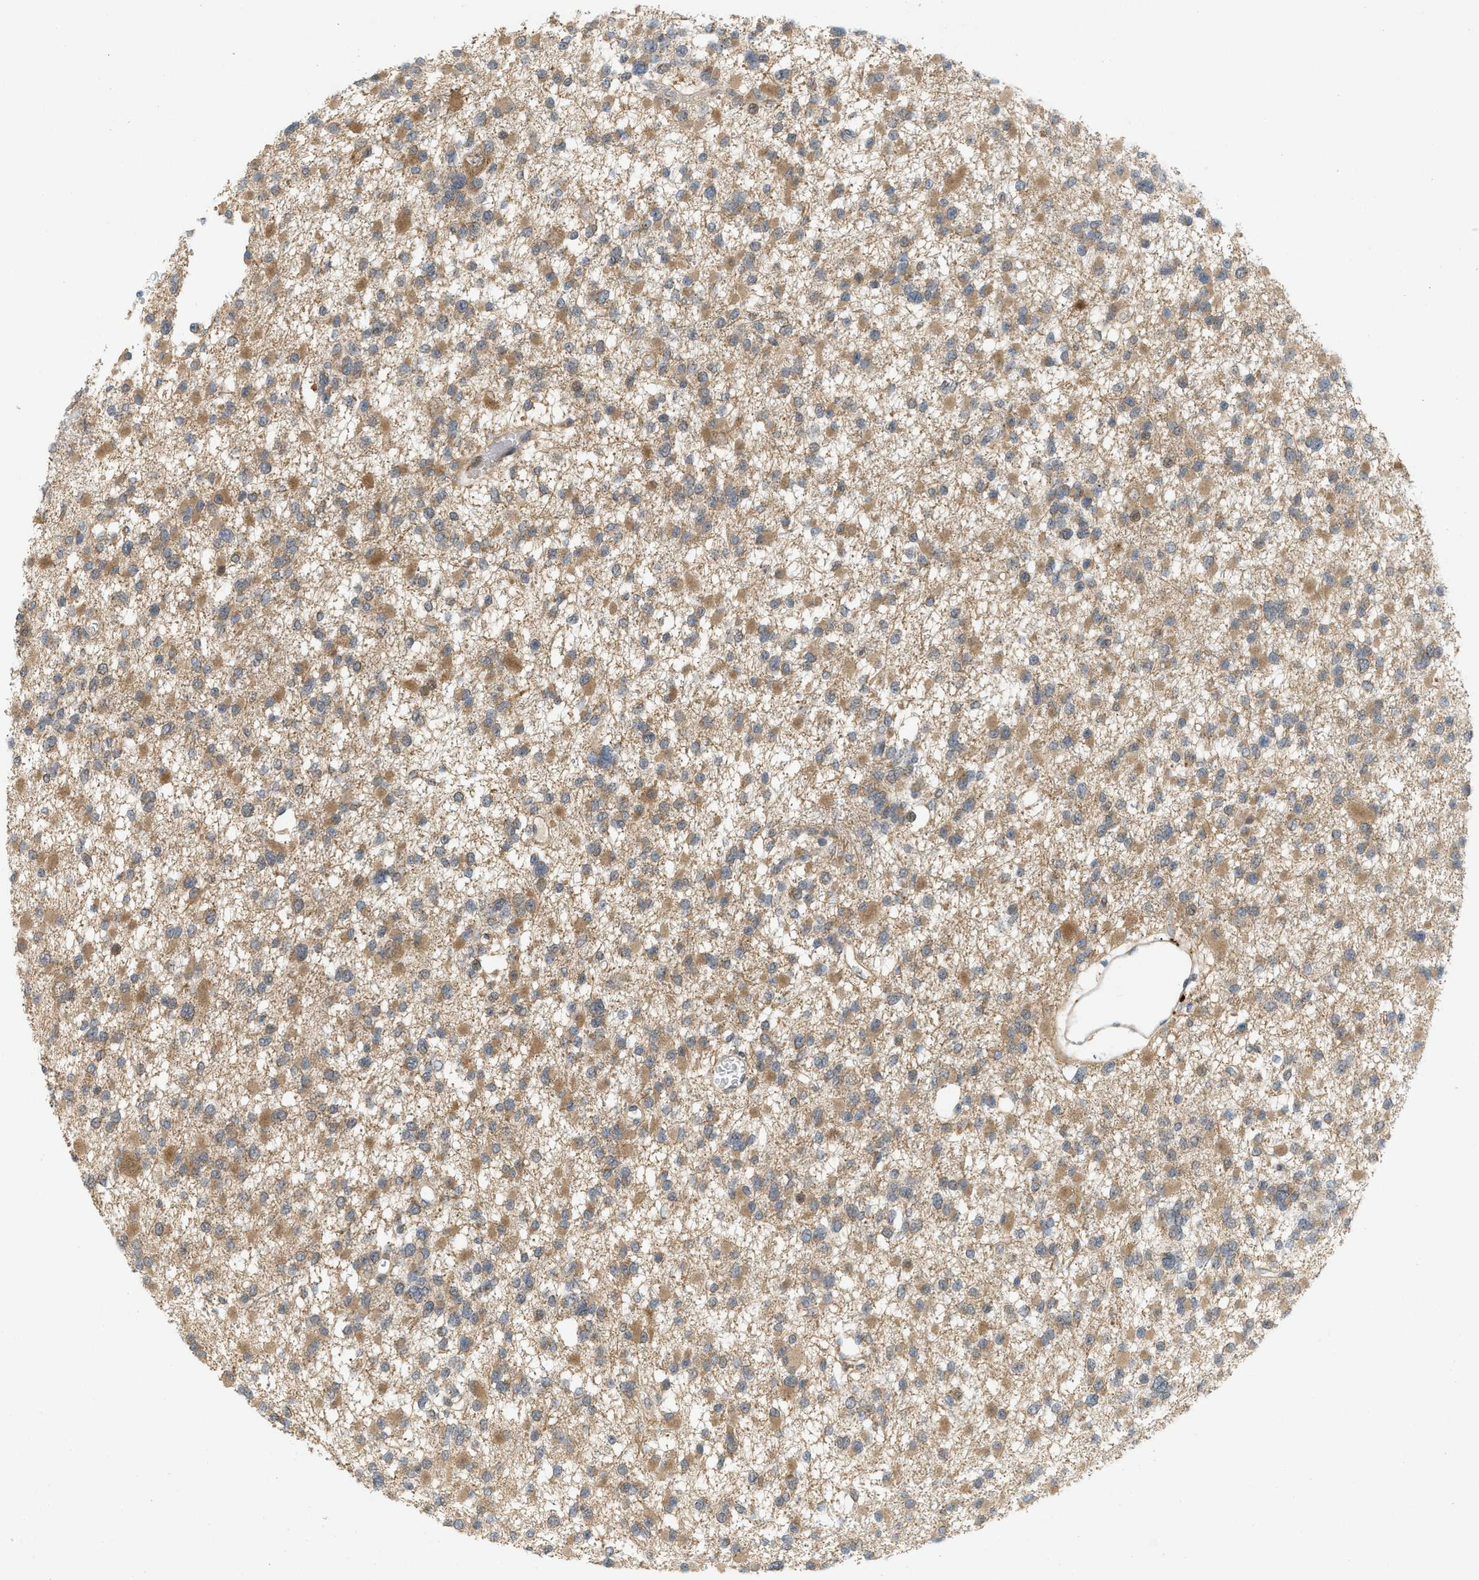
{"staining": {"intensity": "moderate", "quantity": "<25%", "location": "cytoplasmic/membranous"}, "tissue": "glioma", "cell_type": "Tumor cells", "image_type": "cancer", "snomed": [{"axis": "morphology", "description": "Glioma, malignant, Low grade"}, {"axis": "topography", "description": "Brain"}], "caption": "Moderate cytoplasmic/membranous protein expression is seen in approximately <25% of tumor cells in malignant glioma (low-grade).", "gene": "PRKD1", "patient": {"sex": "female", "age": 22}}